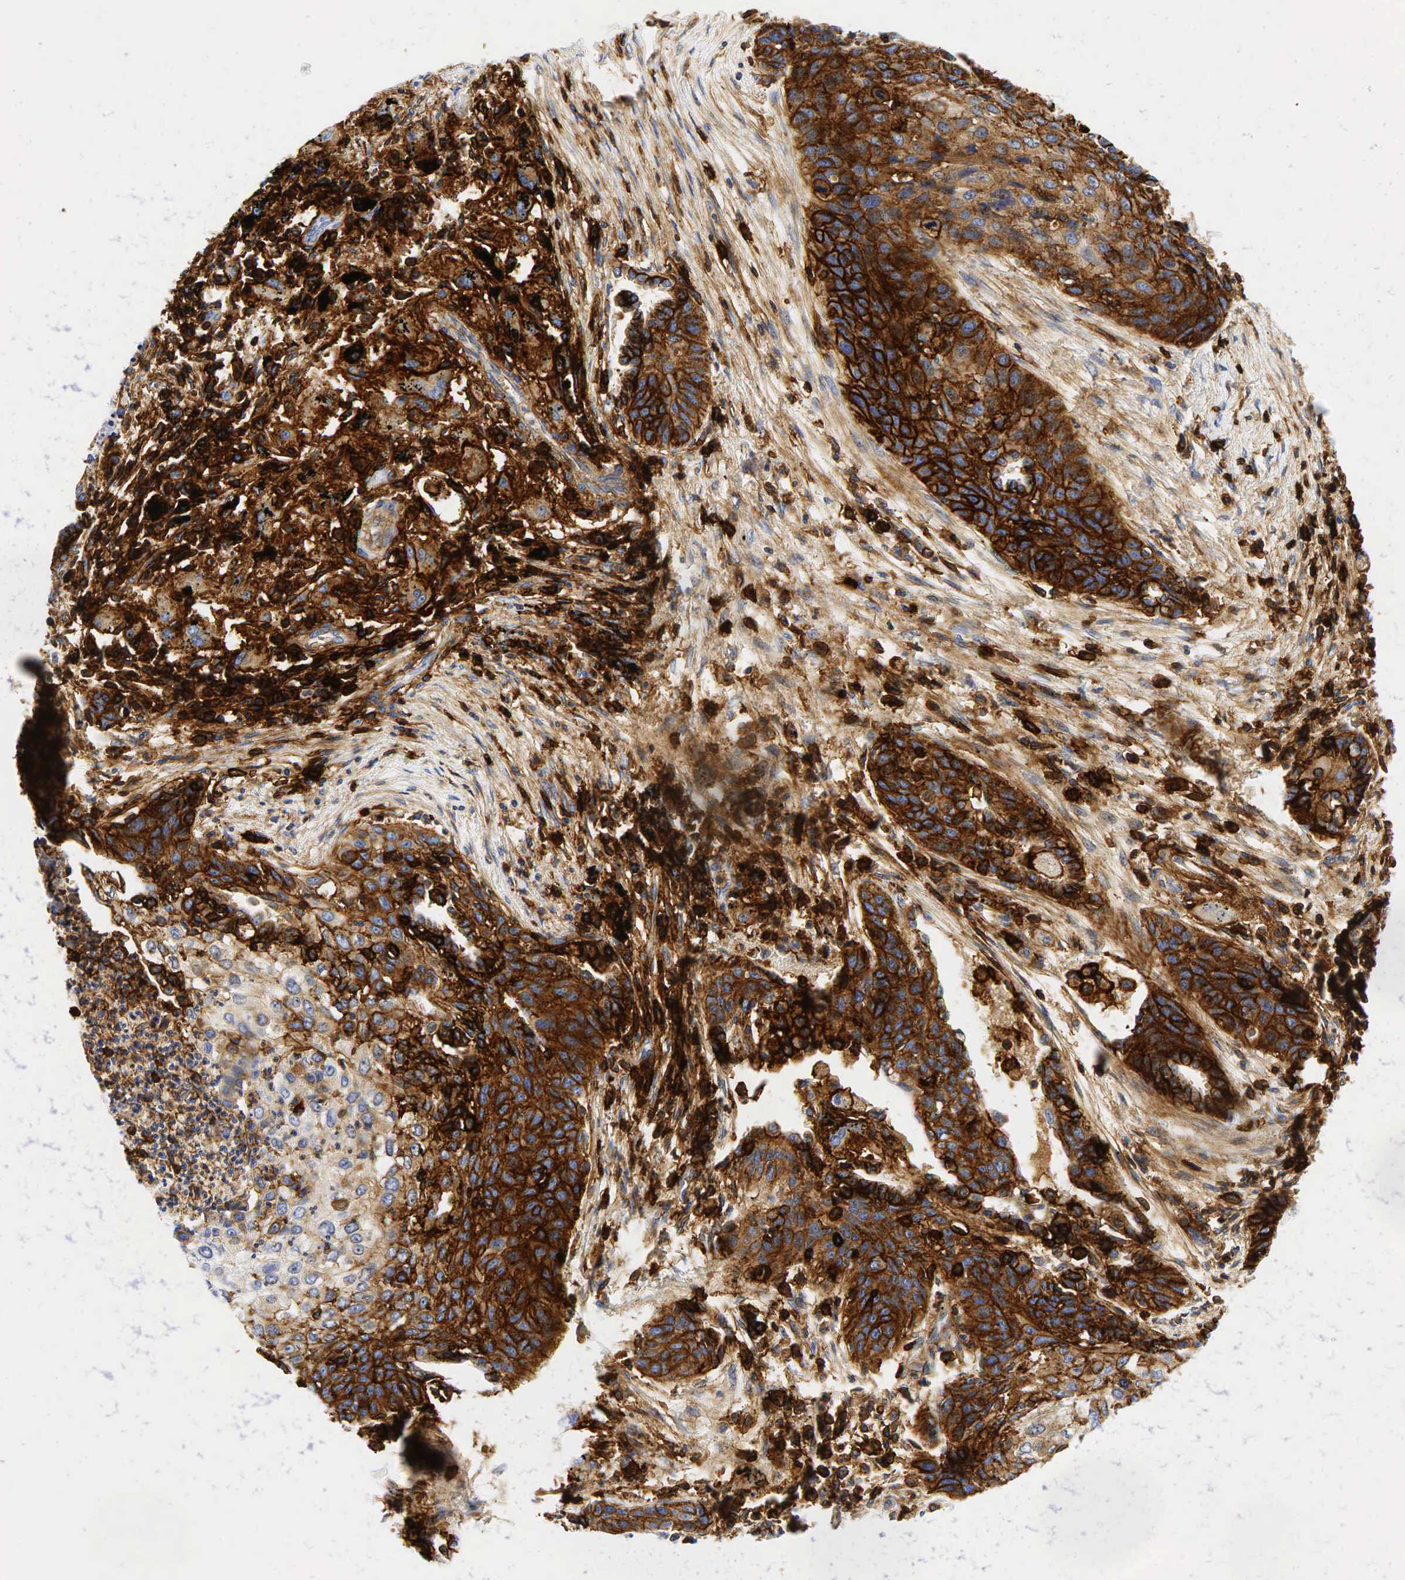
{"staining": {"intensity": "moderate", "quantity": ">75%", "location": "cytoplasmic/membranous"}, "tissue": "lung cancer", "cell_type": "Tumor cells", "image_type": "cancer", "snomed": [{"axis": "morphology", "description": "Squamous cell carcinoma, NOS"}, {"axis": "topography", "description": "Lung"}], "caption": "A photomicrograph of lung cancer (squamous cell carcinoma) stained for a protein exhibits moderate cytoplasmic/membranous brown staining in tumor cells.", "gene": "CD44", "patient": {"sex": "male", "age": 71}}